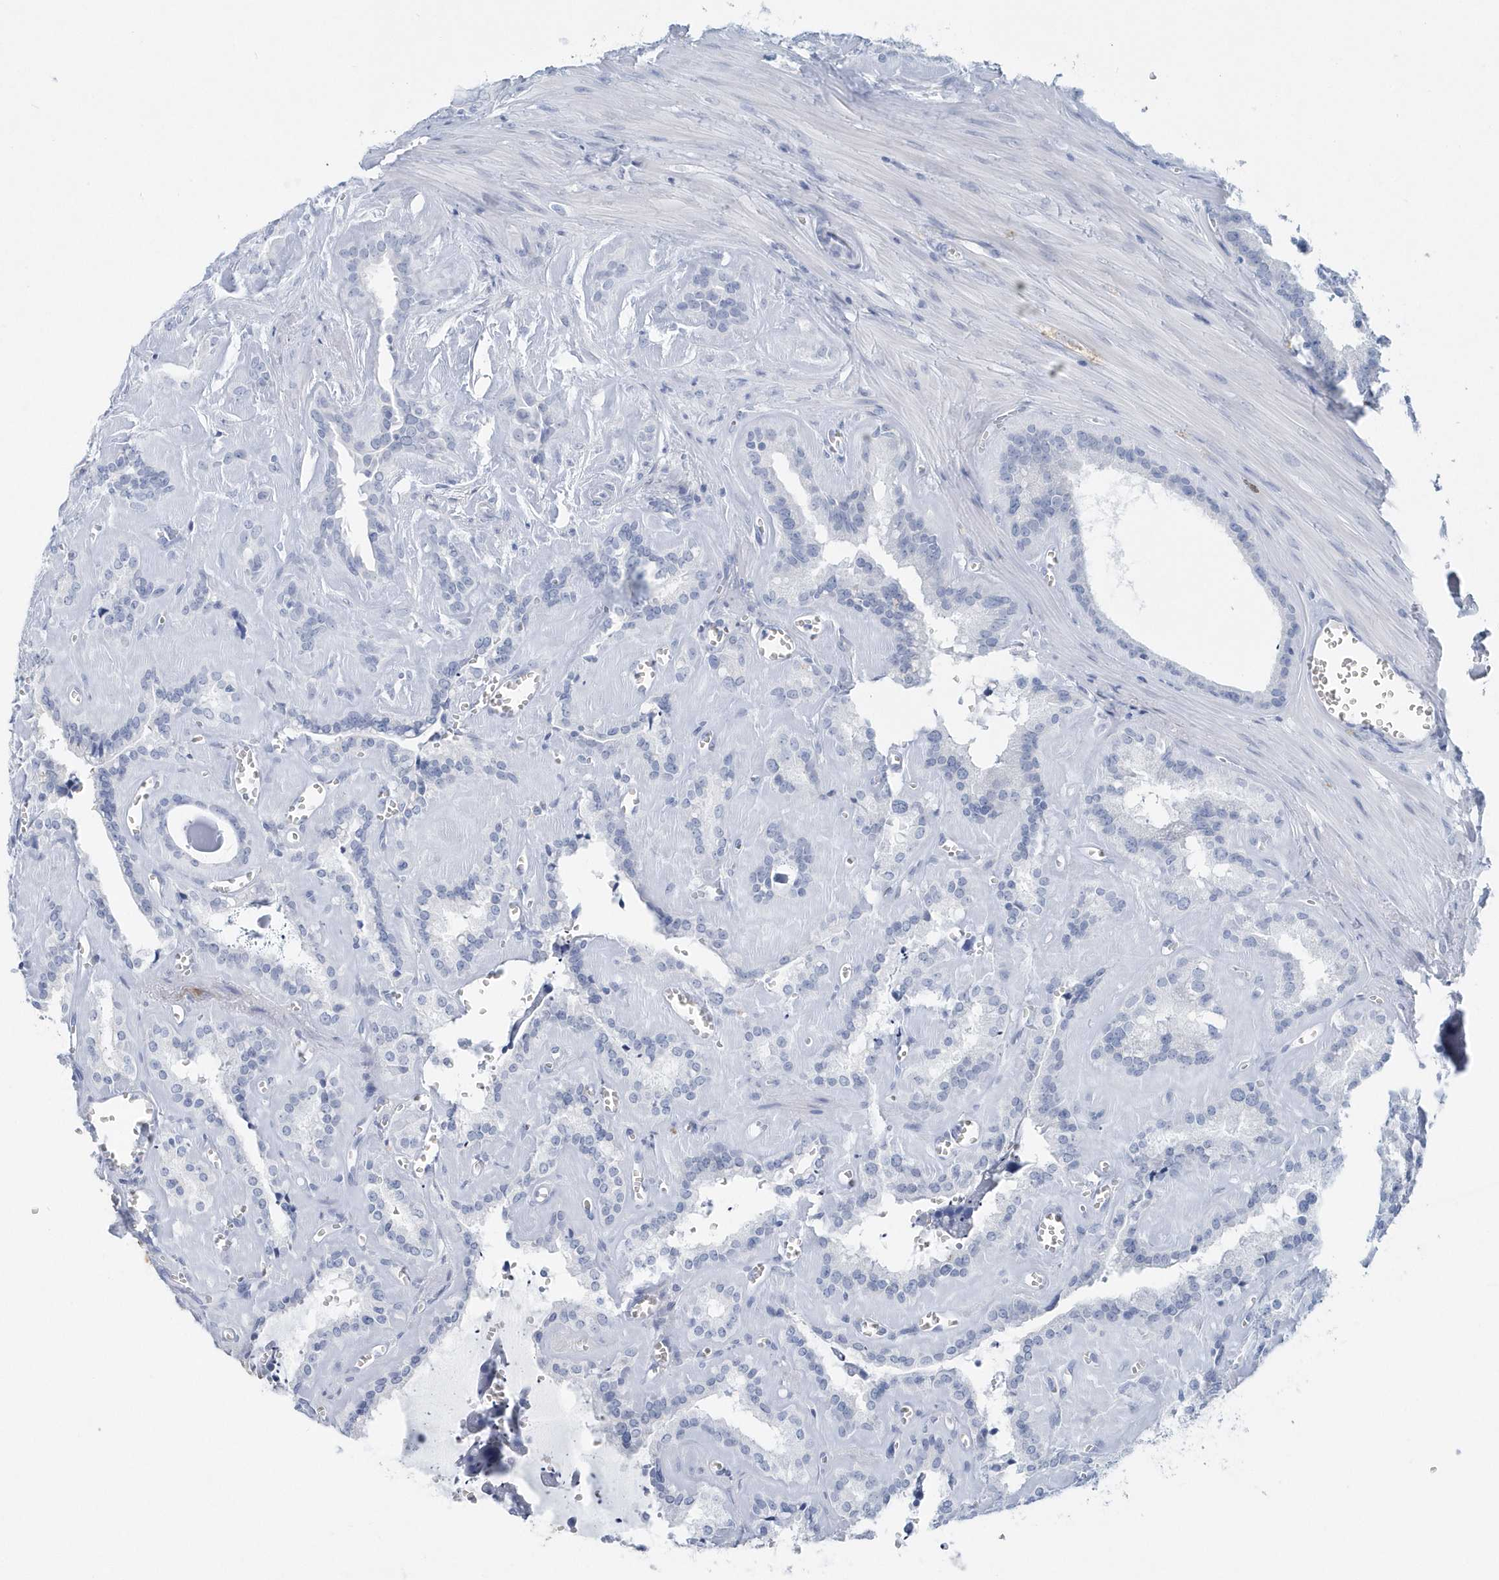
{"staining": {"intensity": "negative", "quantity": "none", "location": "none"}, "tissue": "seminal vesicle", "cell_type": "Glandular cells", "image_type": "normal", "snomed": [{"axis": "morphology", "description": "Normal tissue, NOS"}, {"axis": "topography", "description": "Prostate"}, {"axis": "topography", "description": "Seminal veicle"}], "caption": "The IHC image has no significant positivity in glandular cells of seminal vesicle. (Brightfield microscopy of DAB (3,3'-diaminobenzidine) IHC at high magnification).", "gene": "PTPRO", "patient": {"sex": "male", "age": 59}}